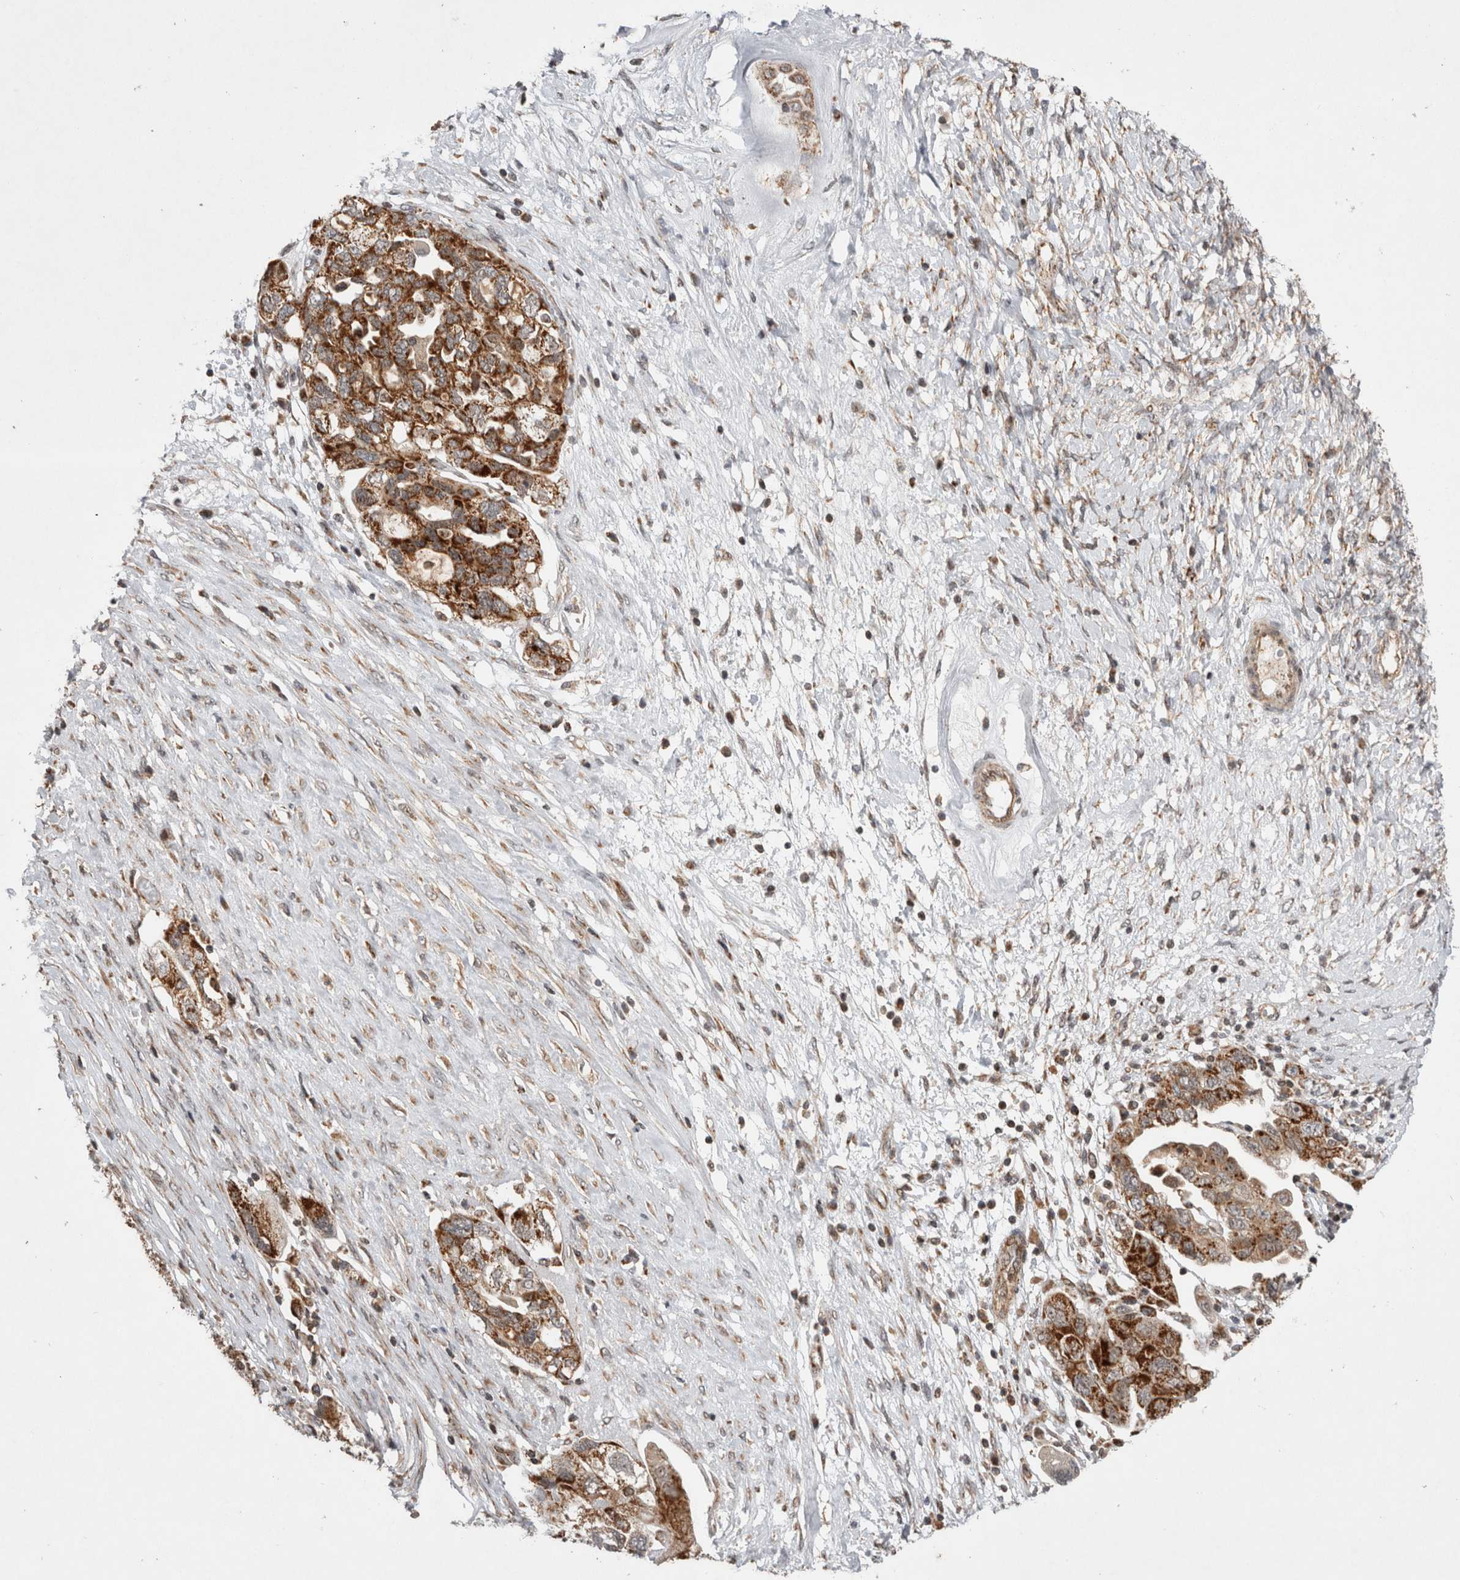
{"staining": {"intensity": "strong", "quantity": ">75%", "location": "cytoplasmic/membranous"}, "tissue": "ovarian cancer", "cell_type": "Tumor cells", "image_type": "cancer", "snomed": [{"axis": "morphology", "description": "Carcinoma, NOS"}, {"axis": "morphology", "description": "Cystadenocarcinoma, serous, NOS"}, {"axis": "topography", "description": "Ovary"}], "caption": "High-magnification brightfield microscopy of ovarian cancer (carcinoma) stained with DAB (3,3'-diaminobenzidine) (brown) and counterstained with hematoxylin (blue). tumor cells exhibit strong cytoplasmic/membranous positivity is present in approximately>75% of cells.", "gene": "MRPL37", "patient": {"sex": "female", "age": 69}}